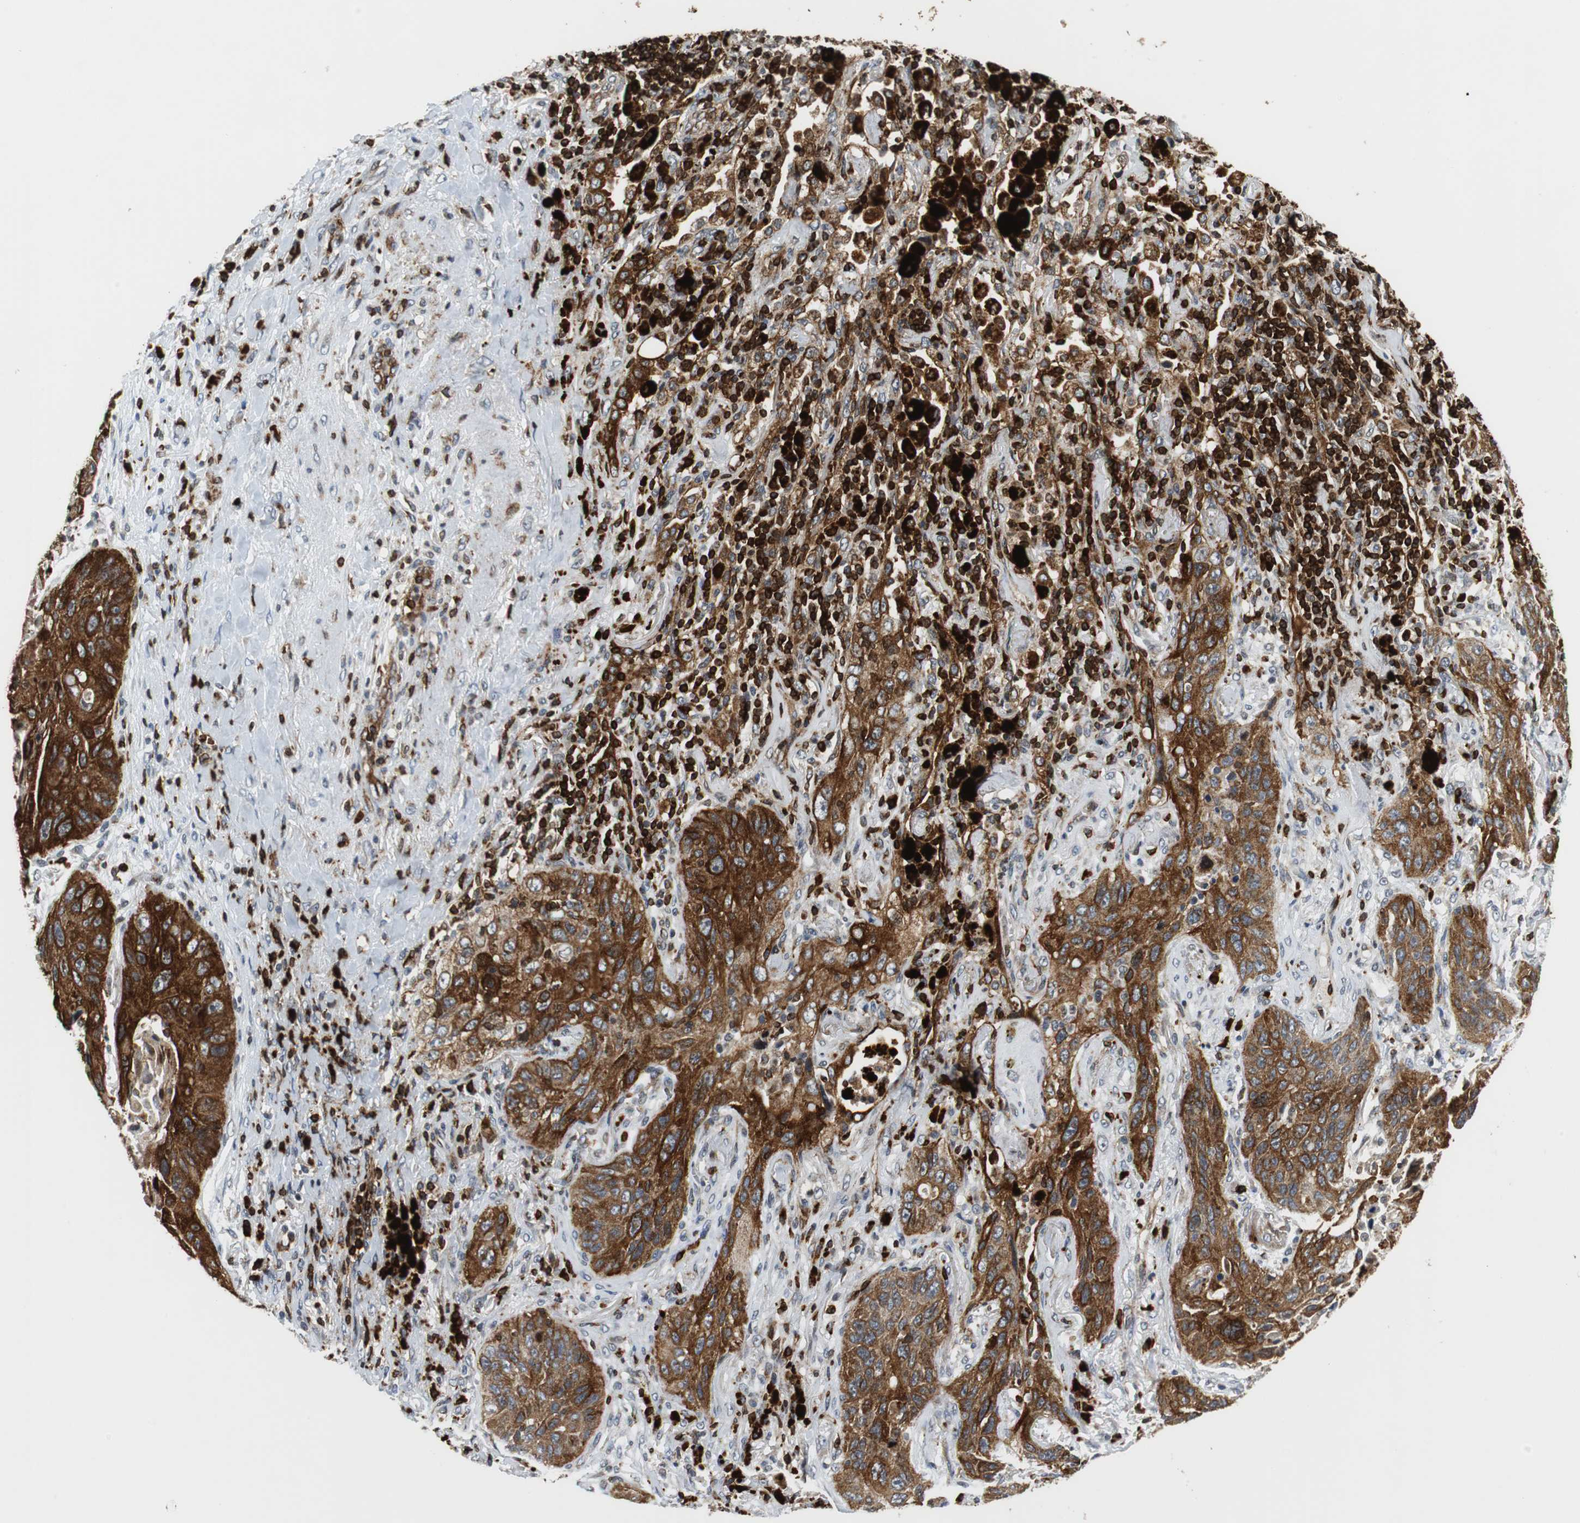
{"staining": {"intensity": "strong", "quantity": ">75%", "location": "cytoplasmic/membranous"}, "tissue": "lung cancer", "cell_type": "Tumor cells", "image_type": "cancer", "snomed": [{"axis": "morphology", "description": "Squamous cell carcinoma, NOS"}, {"axis": "topography", "description": "Lung"}], "caption": "Immunohistochemistry (IHC) (DAB) staining of lung cancer shows strong cytoplasmic/membranous protein staining in approximately >75% of tumor cells.", "gene": "TUBA4A", "patient": {"sex": "female", "age": 67}}